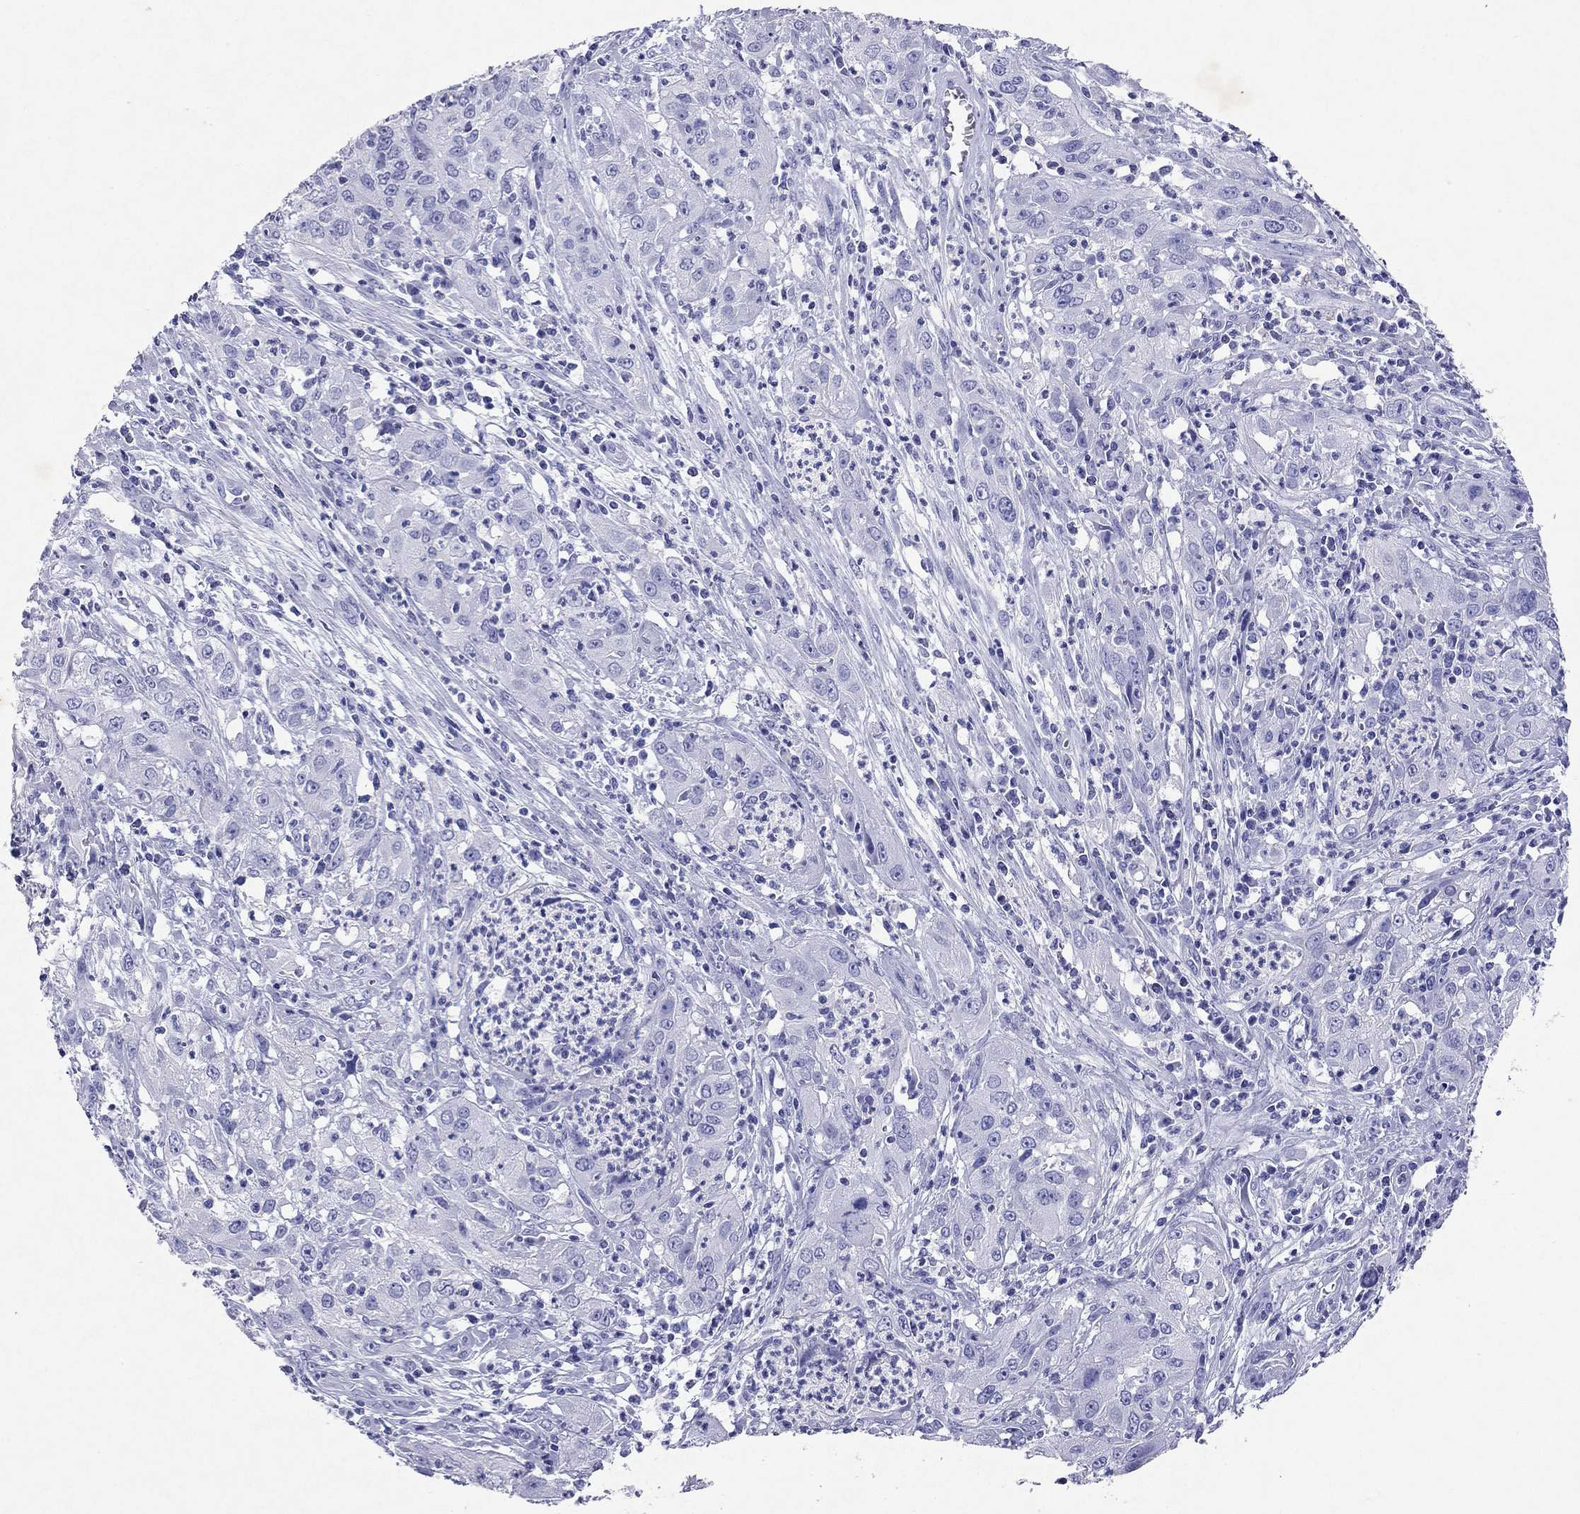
{"staining": {"intensity": "negative", "quantity": "none", "location": "none"}, "tissue": "cervical cancer", "cell_type": "Tumor cells", "image_type": "cancer", "snomed": [{"axis": "morphology", "description": "Squamous cell carcinoma, NOS"}, {"axis": "topography", "description": "Cervix"}], "caption": "Photomicrograph shows no protein positivity in tumor cells of cervical squamous cell carcinoma tissue. (DAB IHC, high magnification).", "gene": "ARMC12", "patient": {"sex": "female", "age": 32}}